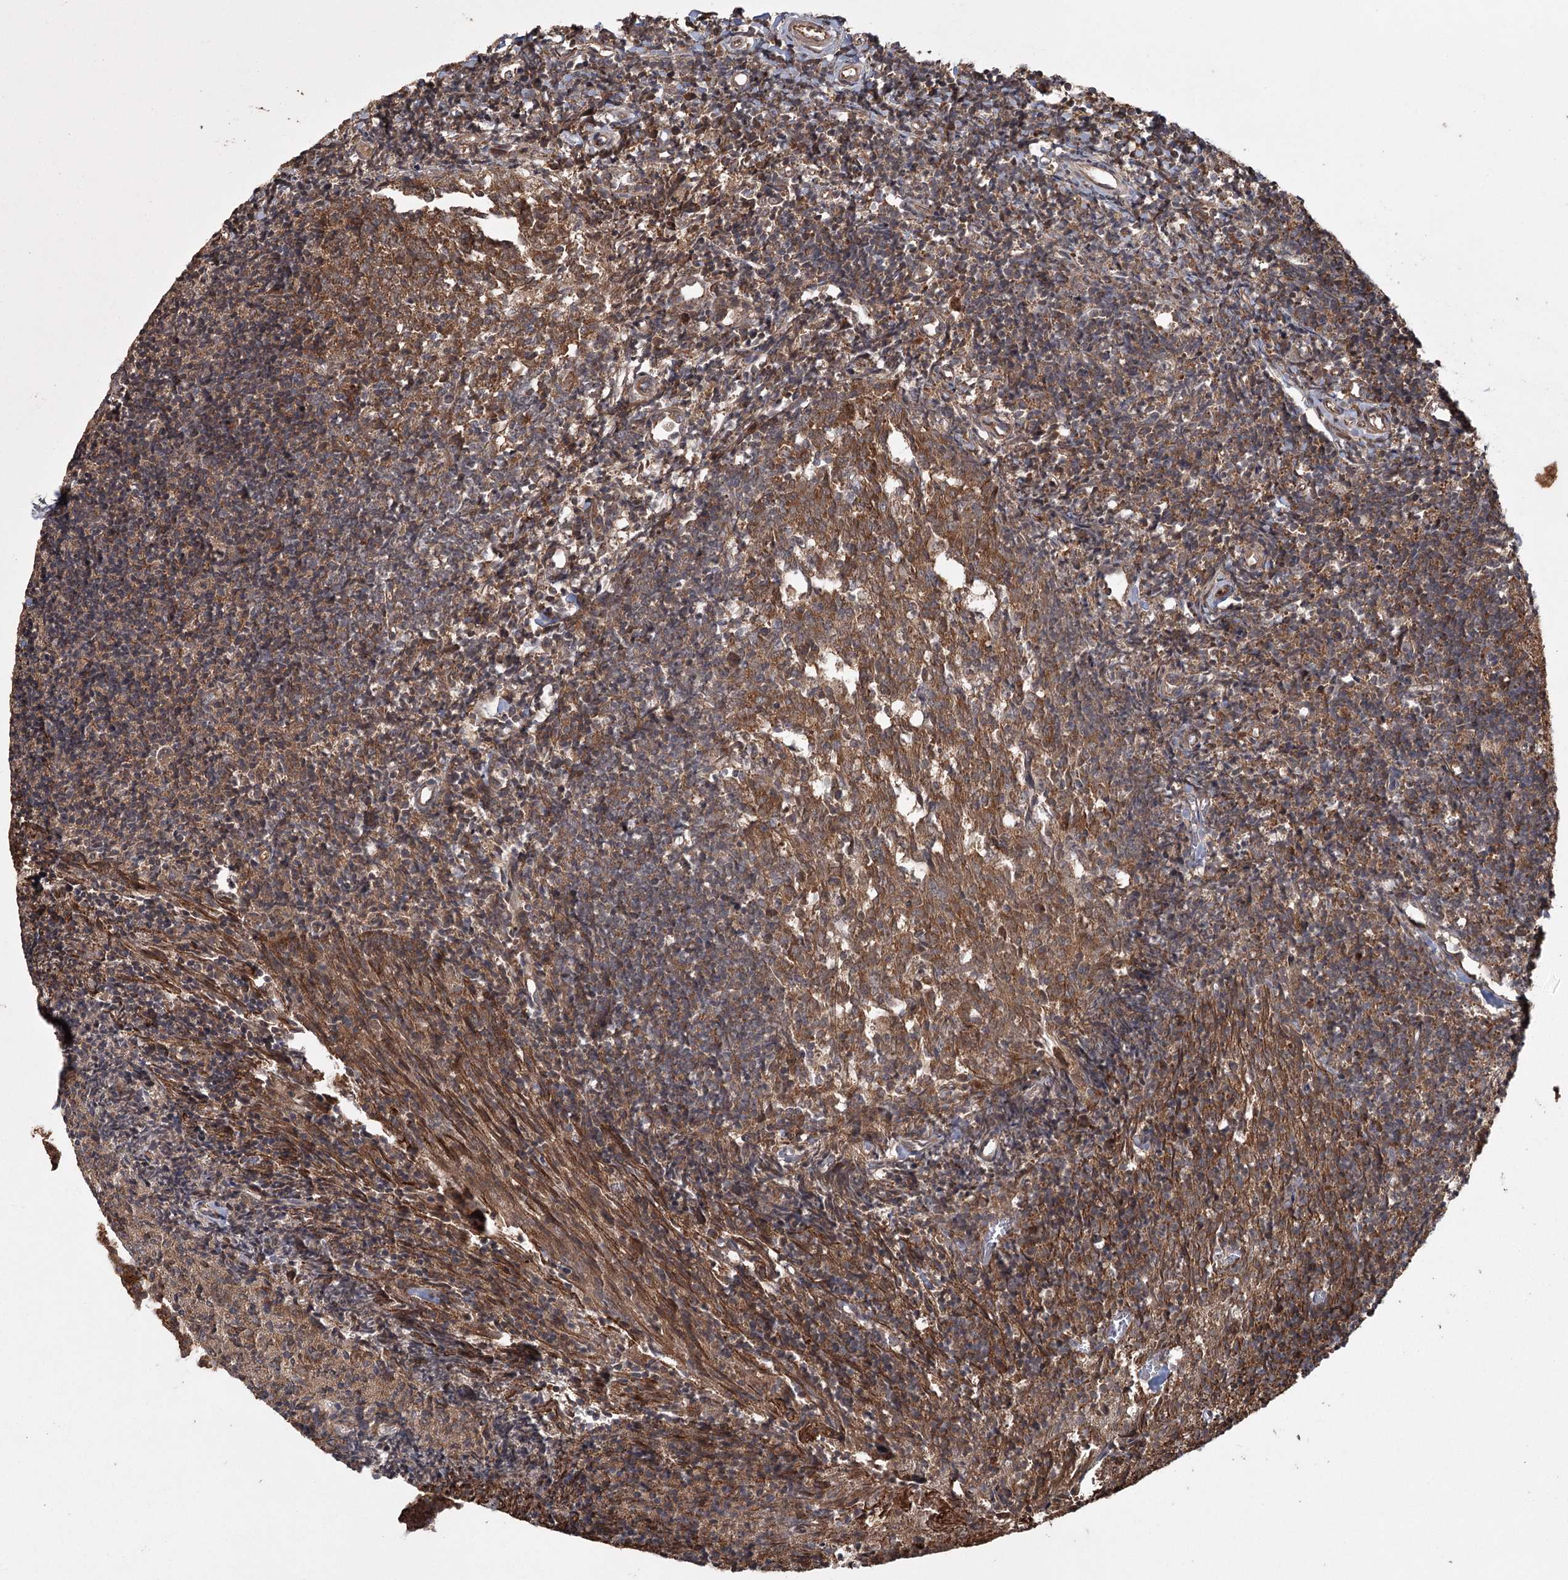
{"staining": {"intensity": "strong", "quantity": ">75%", "location": "cytoplasmic/membranous"}, "tissue": "tonsil", "cell_type": "Germinal center cells", "image_type": "normal", "snomed": [{"axis": "morphology", "description": "Normal tissue, NOS"}, {"axis": "topography", "description": "Tonsil"}], "caption": "A high-resolution photomicrograph shows IHC staining of unremarkable tonsil, which displays strong cytoplasmic/membranous positivity in approximately >75% of germinal center cells.", "gene": "RPAP3", "patient": {"sex": "female", "age": 10}}